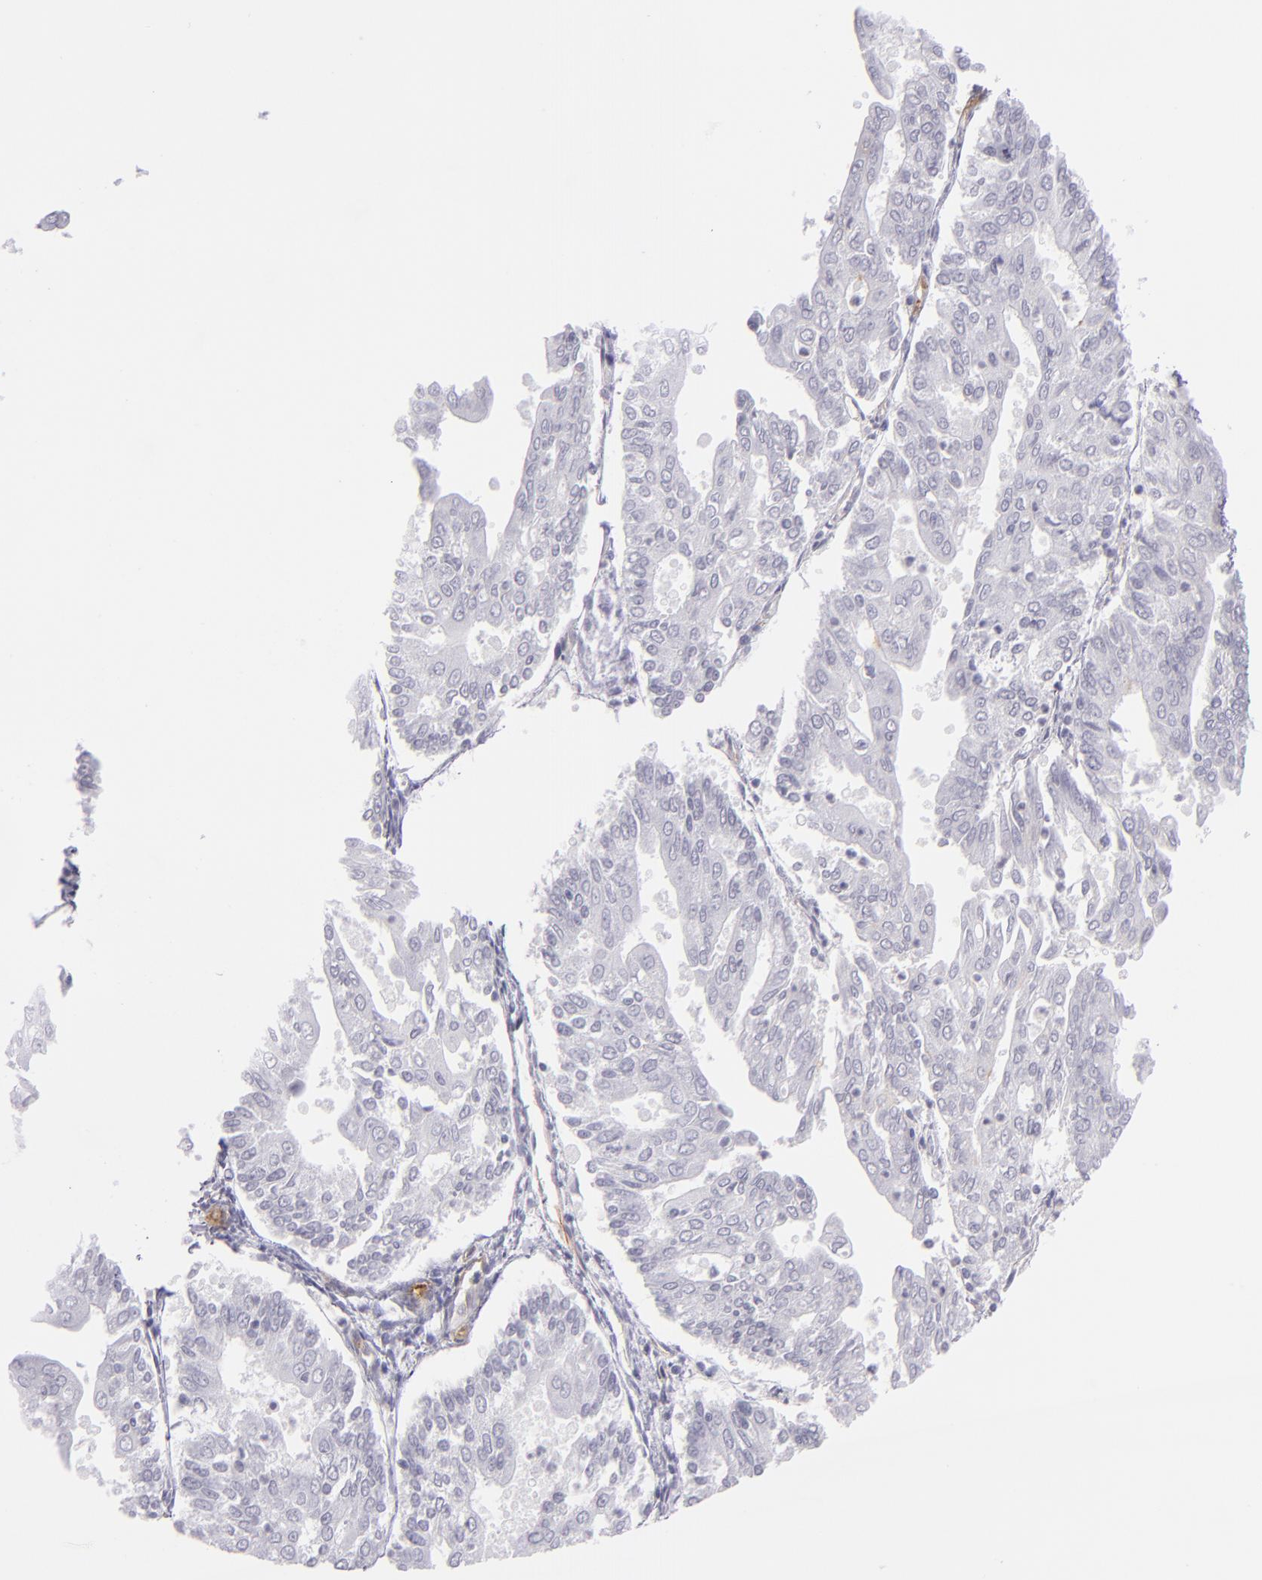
{"staining": {"intensity": "negative", "quantity": "none", "location": "none"}, "tissue": "endometrial cancer", "cell_type": "Tumor cells", "image_type": "cancer", "snomed": [{"axis": "morphology", "description": "Adenocarcinoma, NOS"}, {"axis": "topography", "description": "Endometrium"}], "caption": "DAB (3,3'-diaminobenzidine) immunohistochemical staining of human endometrial cancer shows no significant expression in tumor cells.", "gene": "THBD", "patient": {"sex": "female", "age": 79}}